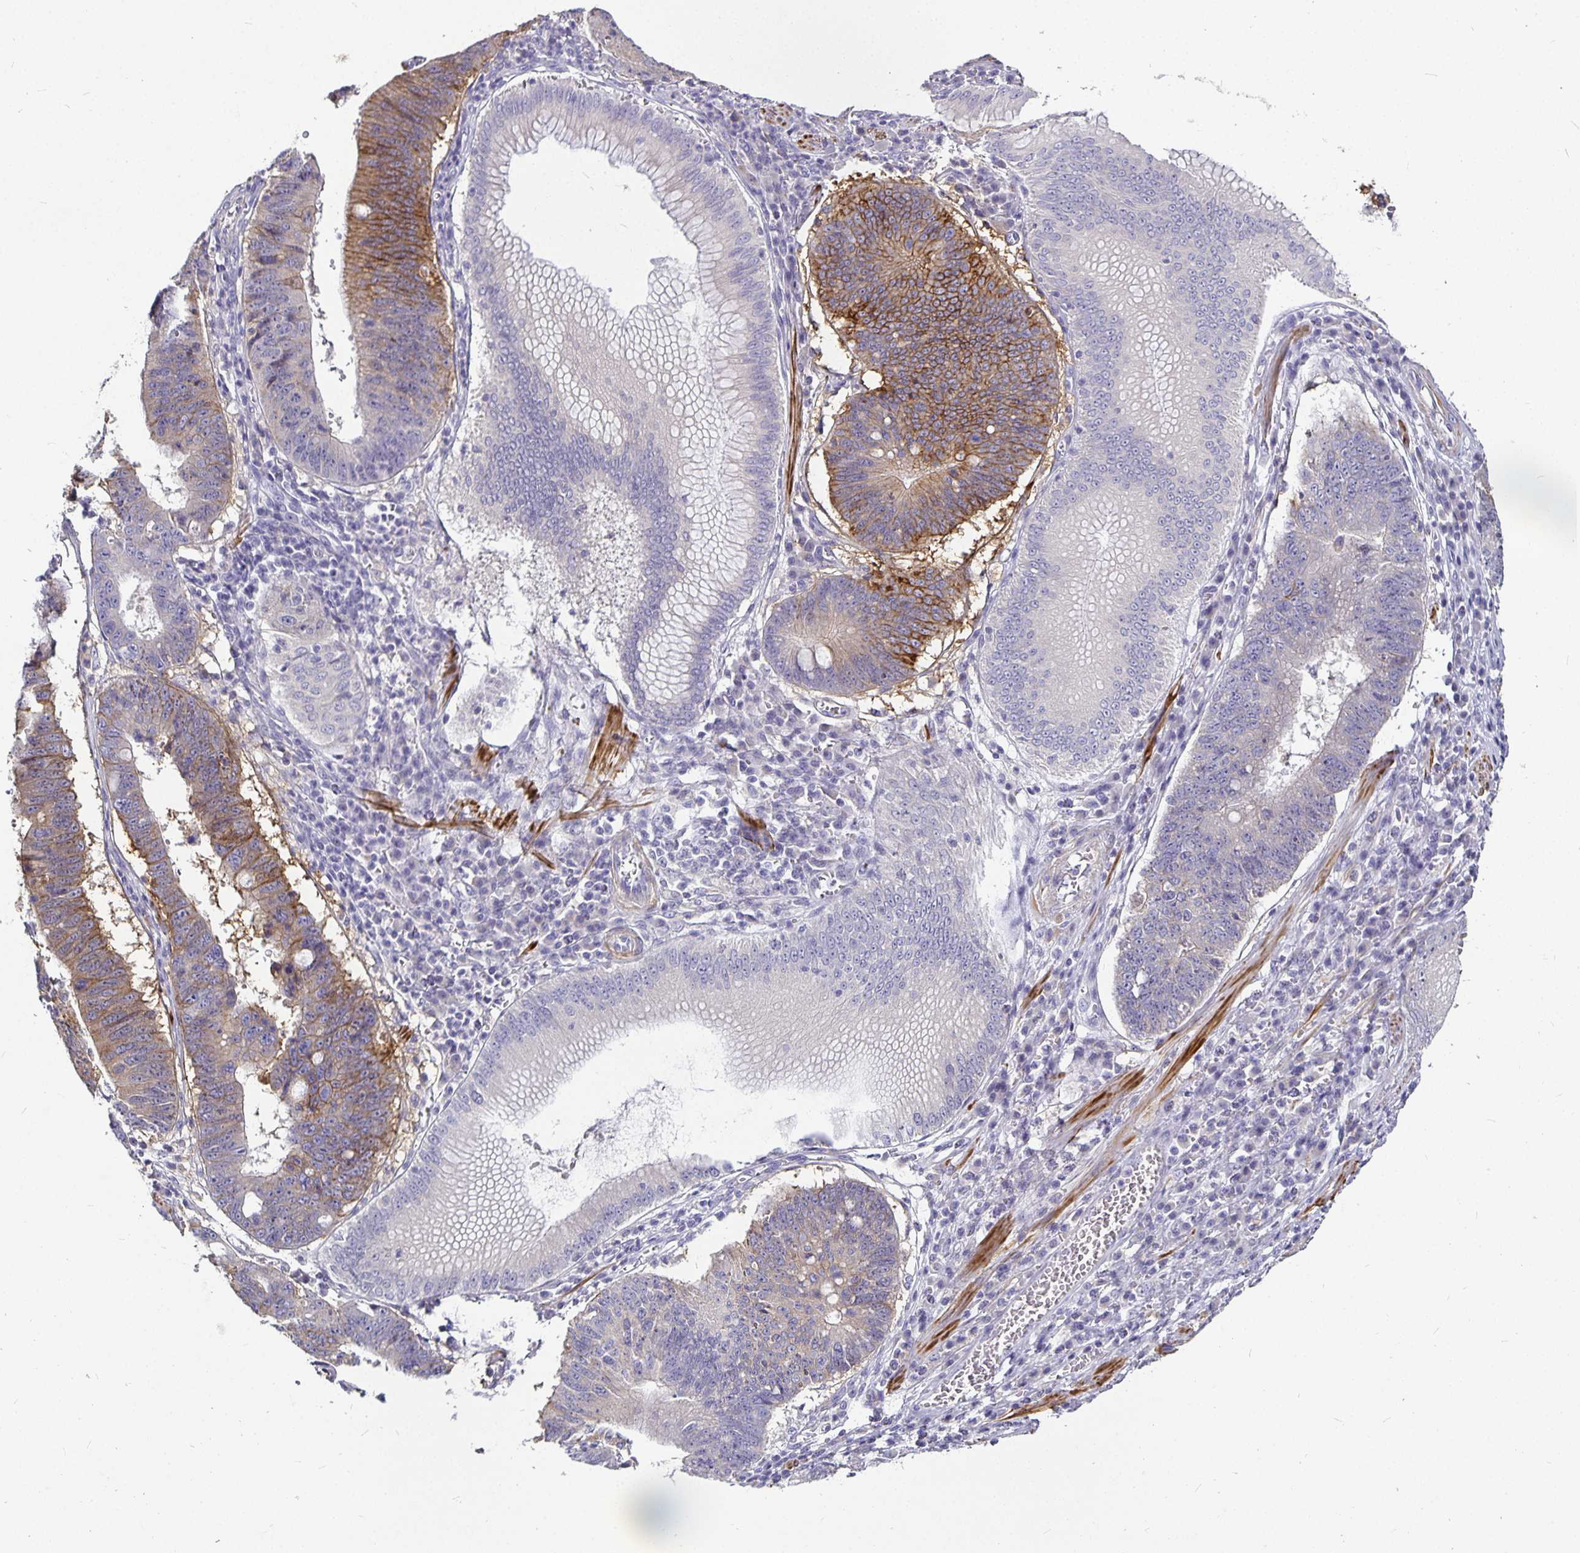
{"staining": {"intensity": "moderate", "quantity": "25%-75%", "location": "cytoplasmic/membranous"}, "tissue": "stomach cancer", "cell_type": "Tumor cells", "image_type": "cancer", "snomed": [{"axis": "morphology", "description": "Adenocarcinoma, NOS"}, {"axis": "topography", "description": "Stomach"}], "caption": "DAB immunohistochemical staining of human adenocarcinoma (stomach) exhibits moderate cytoplasmic/membranous protein staining in about 25%-75% of tumor cells. The staining was performed using DAB (3,3'-diaminobenzidine) to visualize the protein expression in brown, while the nuclei were stained in blue with hematoxylin (Magnification: 20x).", "gene": "CA12", "patient": {"sex": "male", "age": 59}}